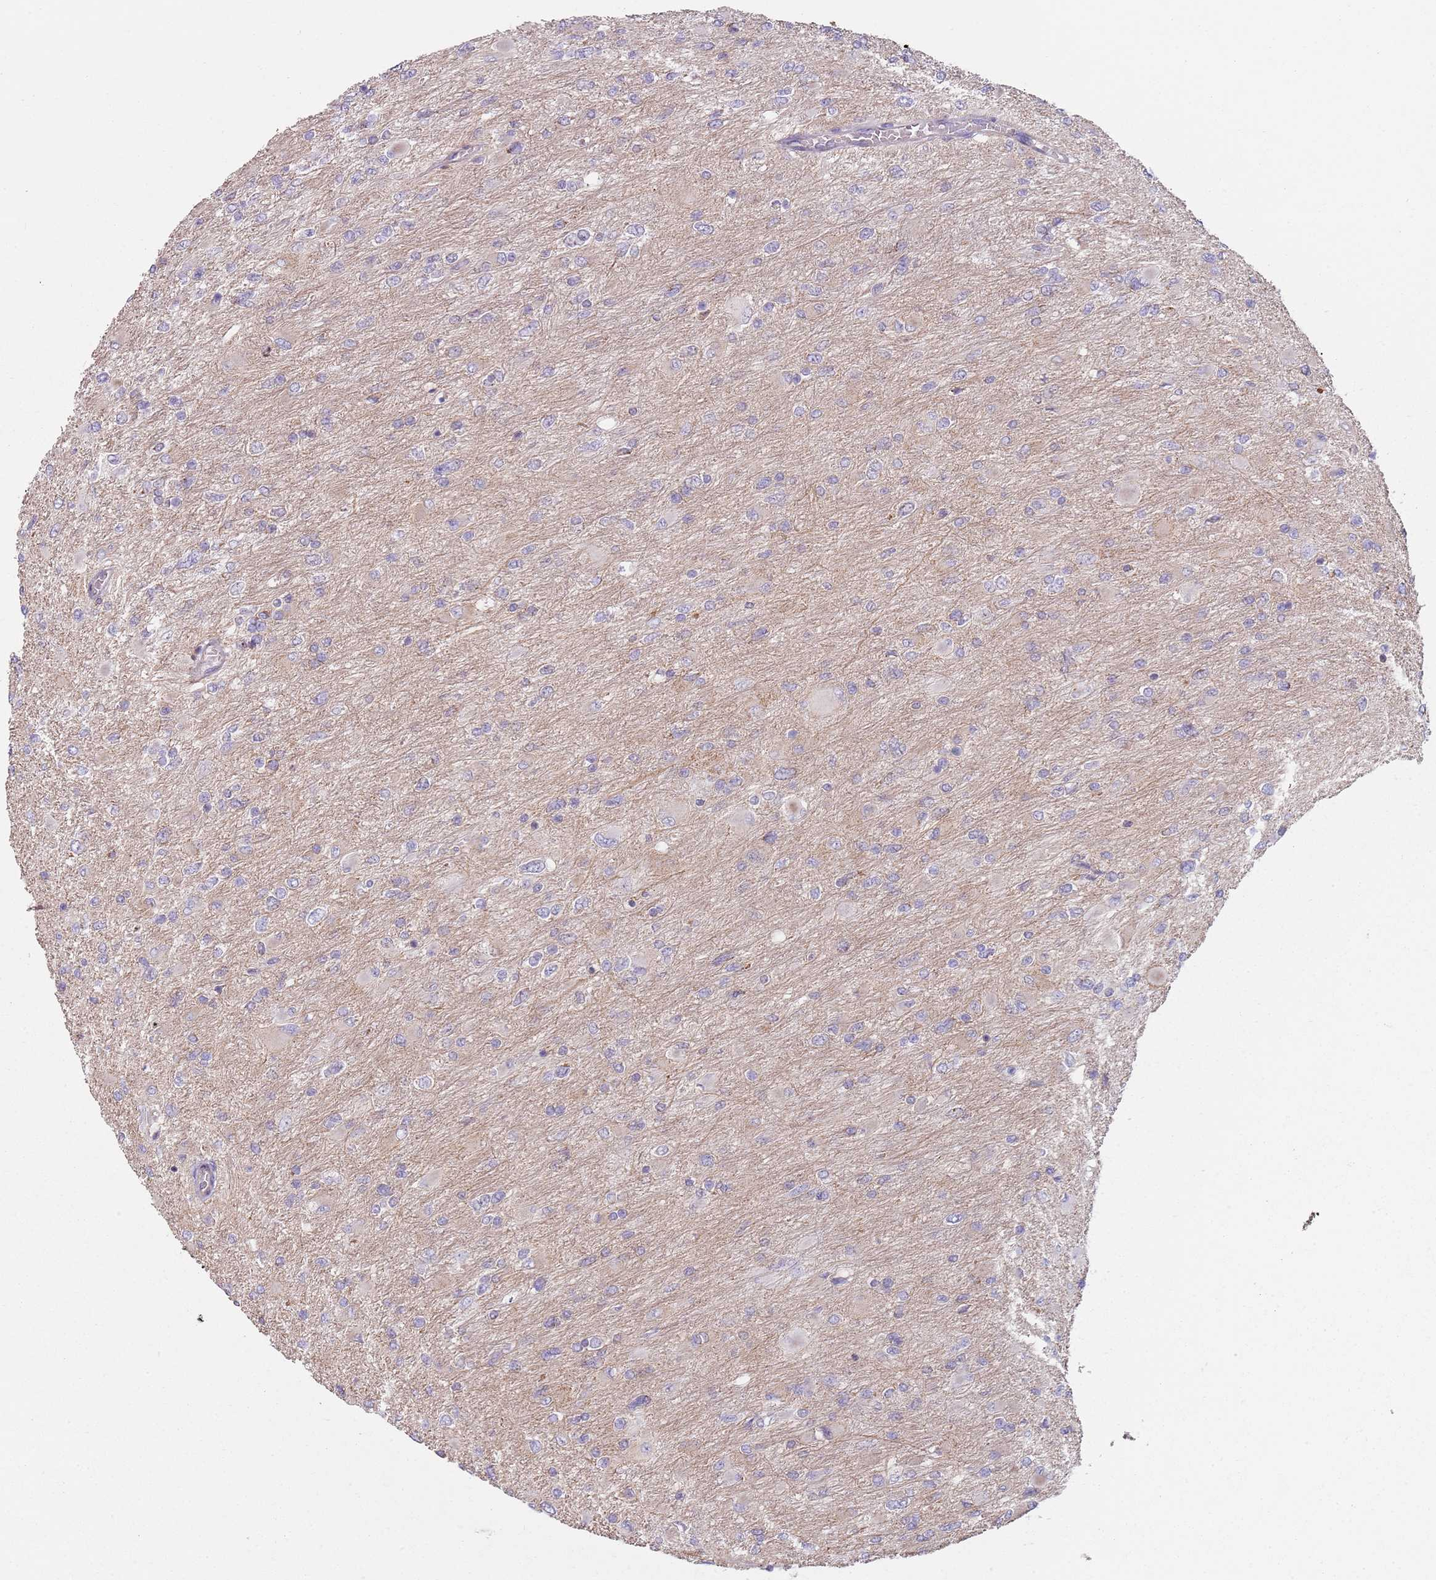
{"staining": {"intensity": "negative", "quantity": "none", "location": "none"}, "tissue": "glioma", "cell_type": "Tumor cells", "image_type": "cancer", "snomed": [{"axis": "morphology", "description": "Glioma, malignant, High grade"}, {"axis": "topography", "description": "Cerebral cortex"}], "caption": "Immunohistochemistry (IHC) image of malignant high-grade glioma stained for a protein (brown), which demonstrates no expression in tumor cells. (Stains: DAB immunohistochemistry with hematoxylin counter stain, Microscopy: brightfield microscopy at high magnification).", "gene": "GAS8", "patient": {"sex": "female", "age": 36}}